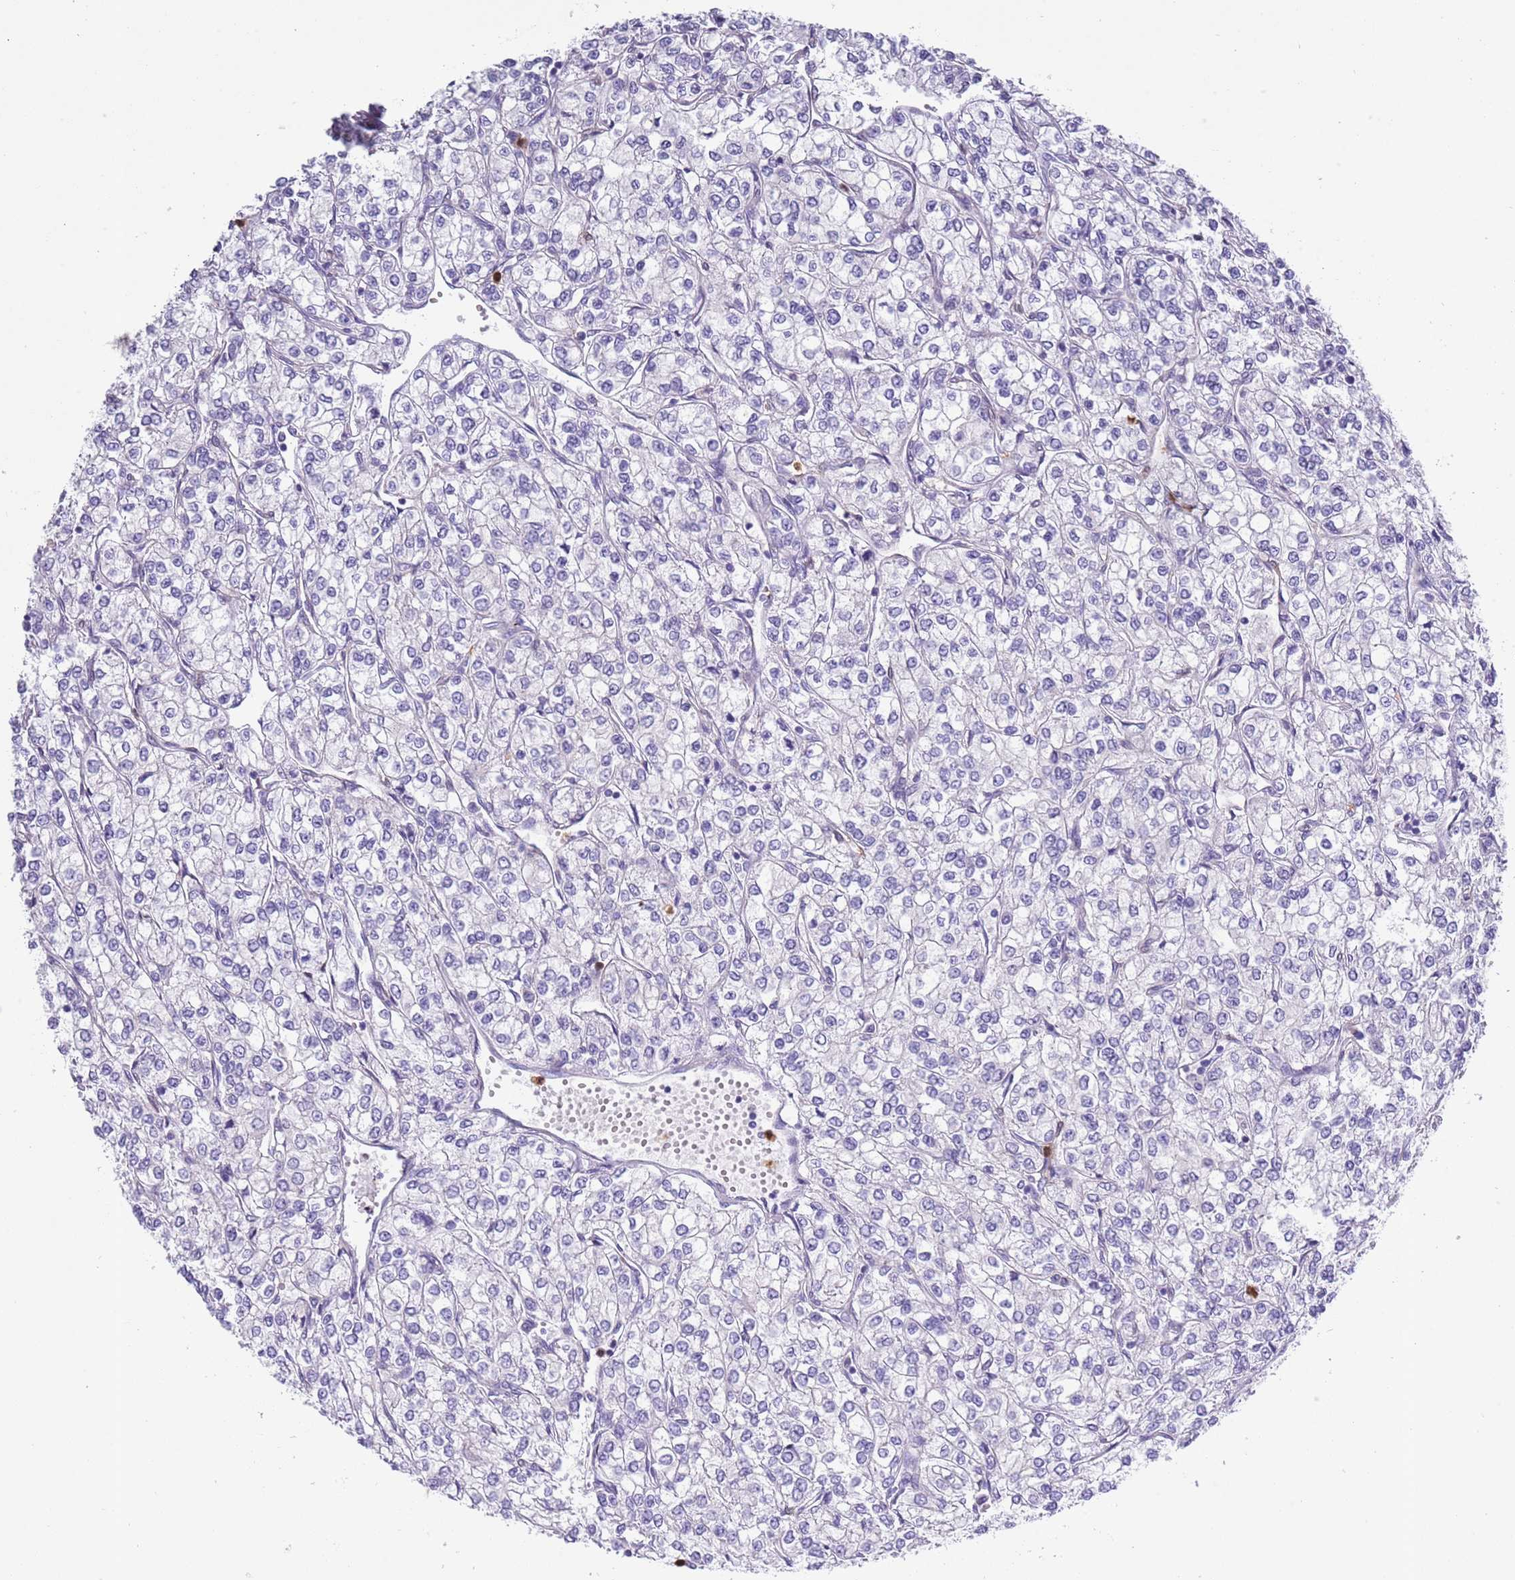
{"staining": {"intensity": "negative", "quantity": "none", "location": "none"}, "tissue": "renal cancer", "cell_type": "Tumor cells", "image_type": "cancer", "snomed": [{"axis": "morphology", "description": "Adenocarcinoma, NOS"}, {"axis": "topography", "description": "Kidney"}], "caption": "IHC micrograph of neoplastic tissue: renal adenocarcinoma stained with DAB displays no significant protein positivity in tumor cells. (DAB immunohistochemistry (IHC) visualized using brightfield microscopy, high magnification).", "gene": "ZFP2", "patient": {"sex": "male", "age": 80}}